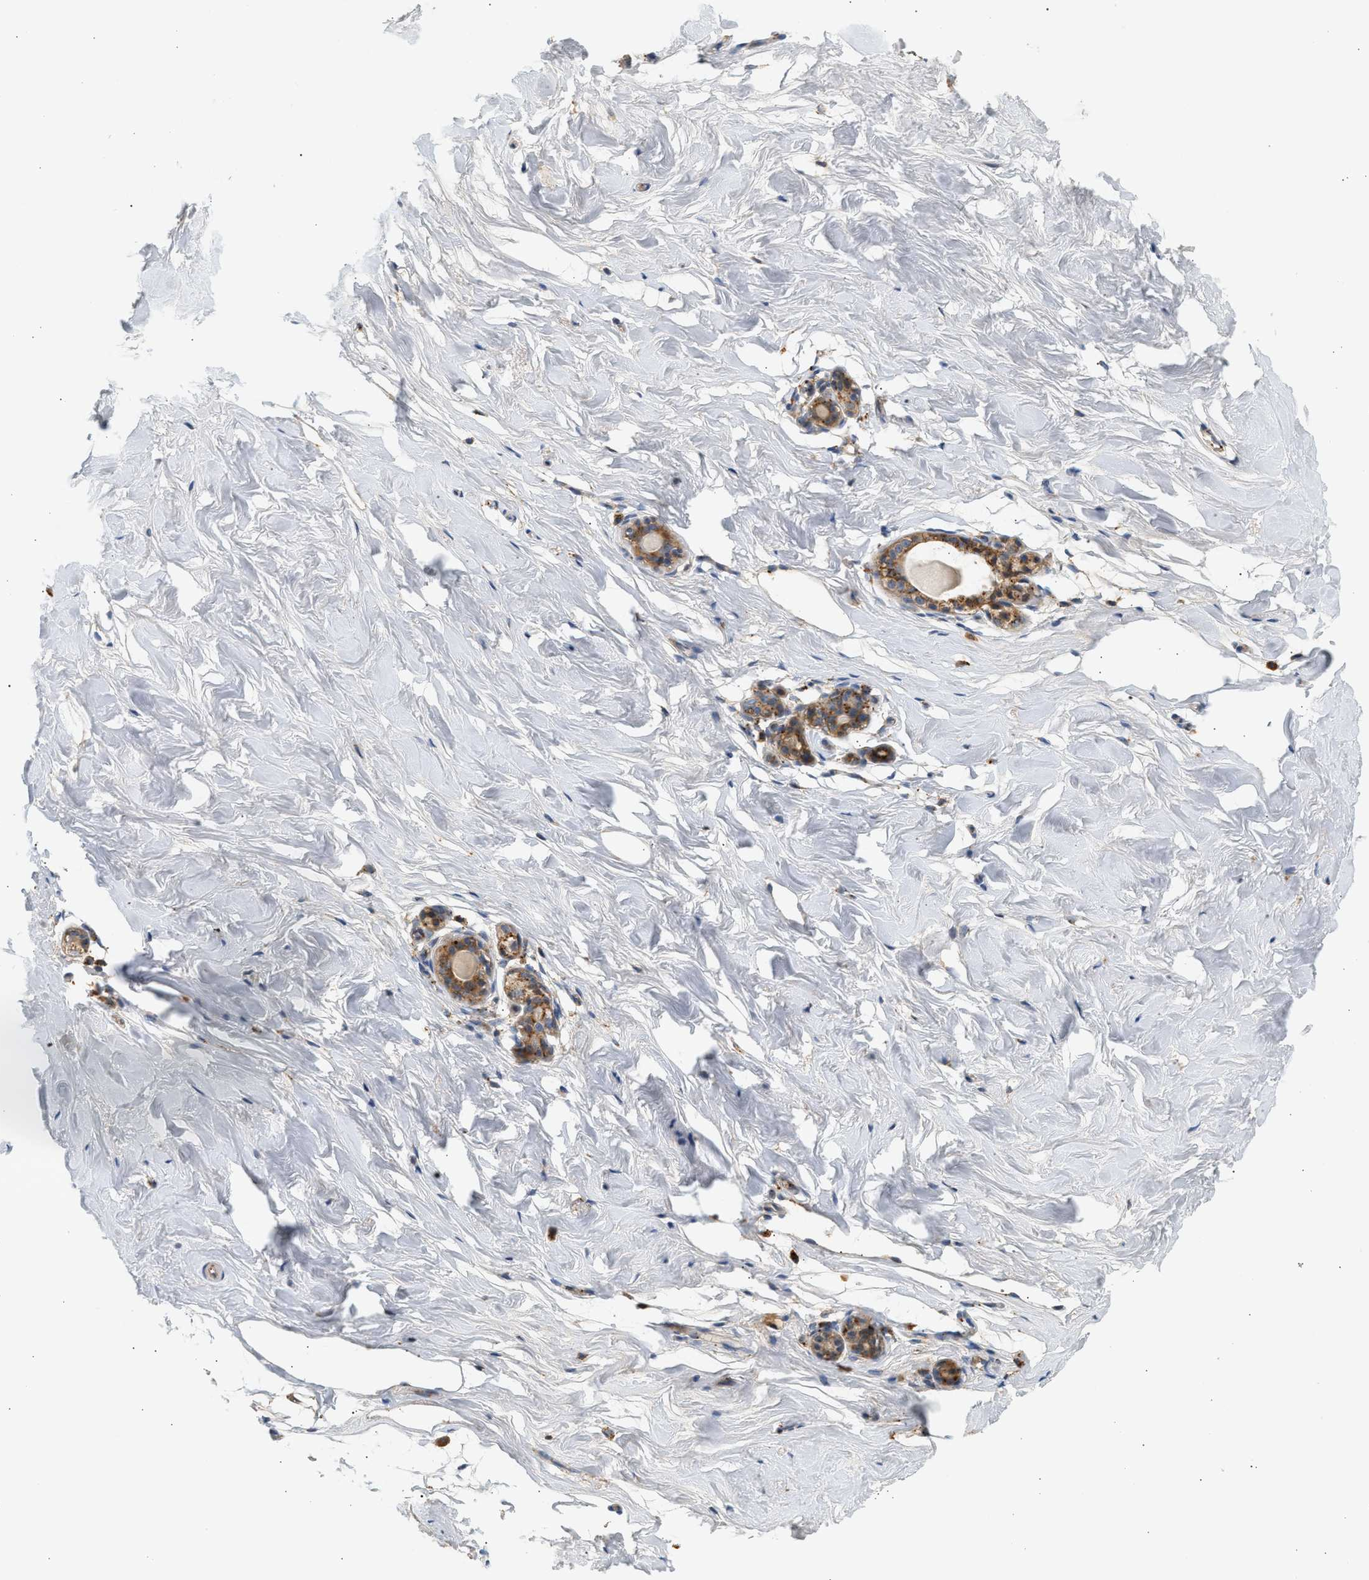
{"staining": {"intensity": "moderate", "quantity": "25%-75%", "location": "cytoplasmic/membranous"}, "tissue": "breast", "cell_type": "Adipocytes", "image_type": "normal", "snomed": [{"axis": "morphology", "description": "Normal tissue, NOS"}, {"axis": "topography", "description": "Breast"}], "caption": "Adipocytes exhibit medium levels of moderate cytoplasmic/membranous positivity in about 25%-75% of cells in unremarkable breast. Using DAB (3,3'-diaminobenzidine) (brown) and hematoxylin (blue) stains, captured at high magnification using brightfield microscopy.", "gene": "ENTHD1", "patient": {"sex": "female", "age": 62}}